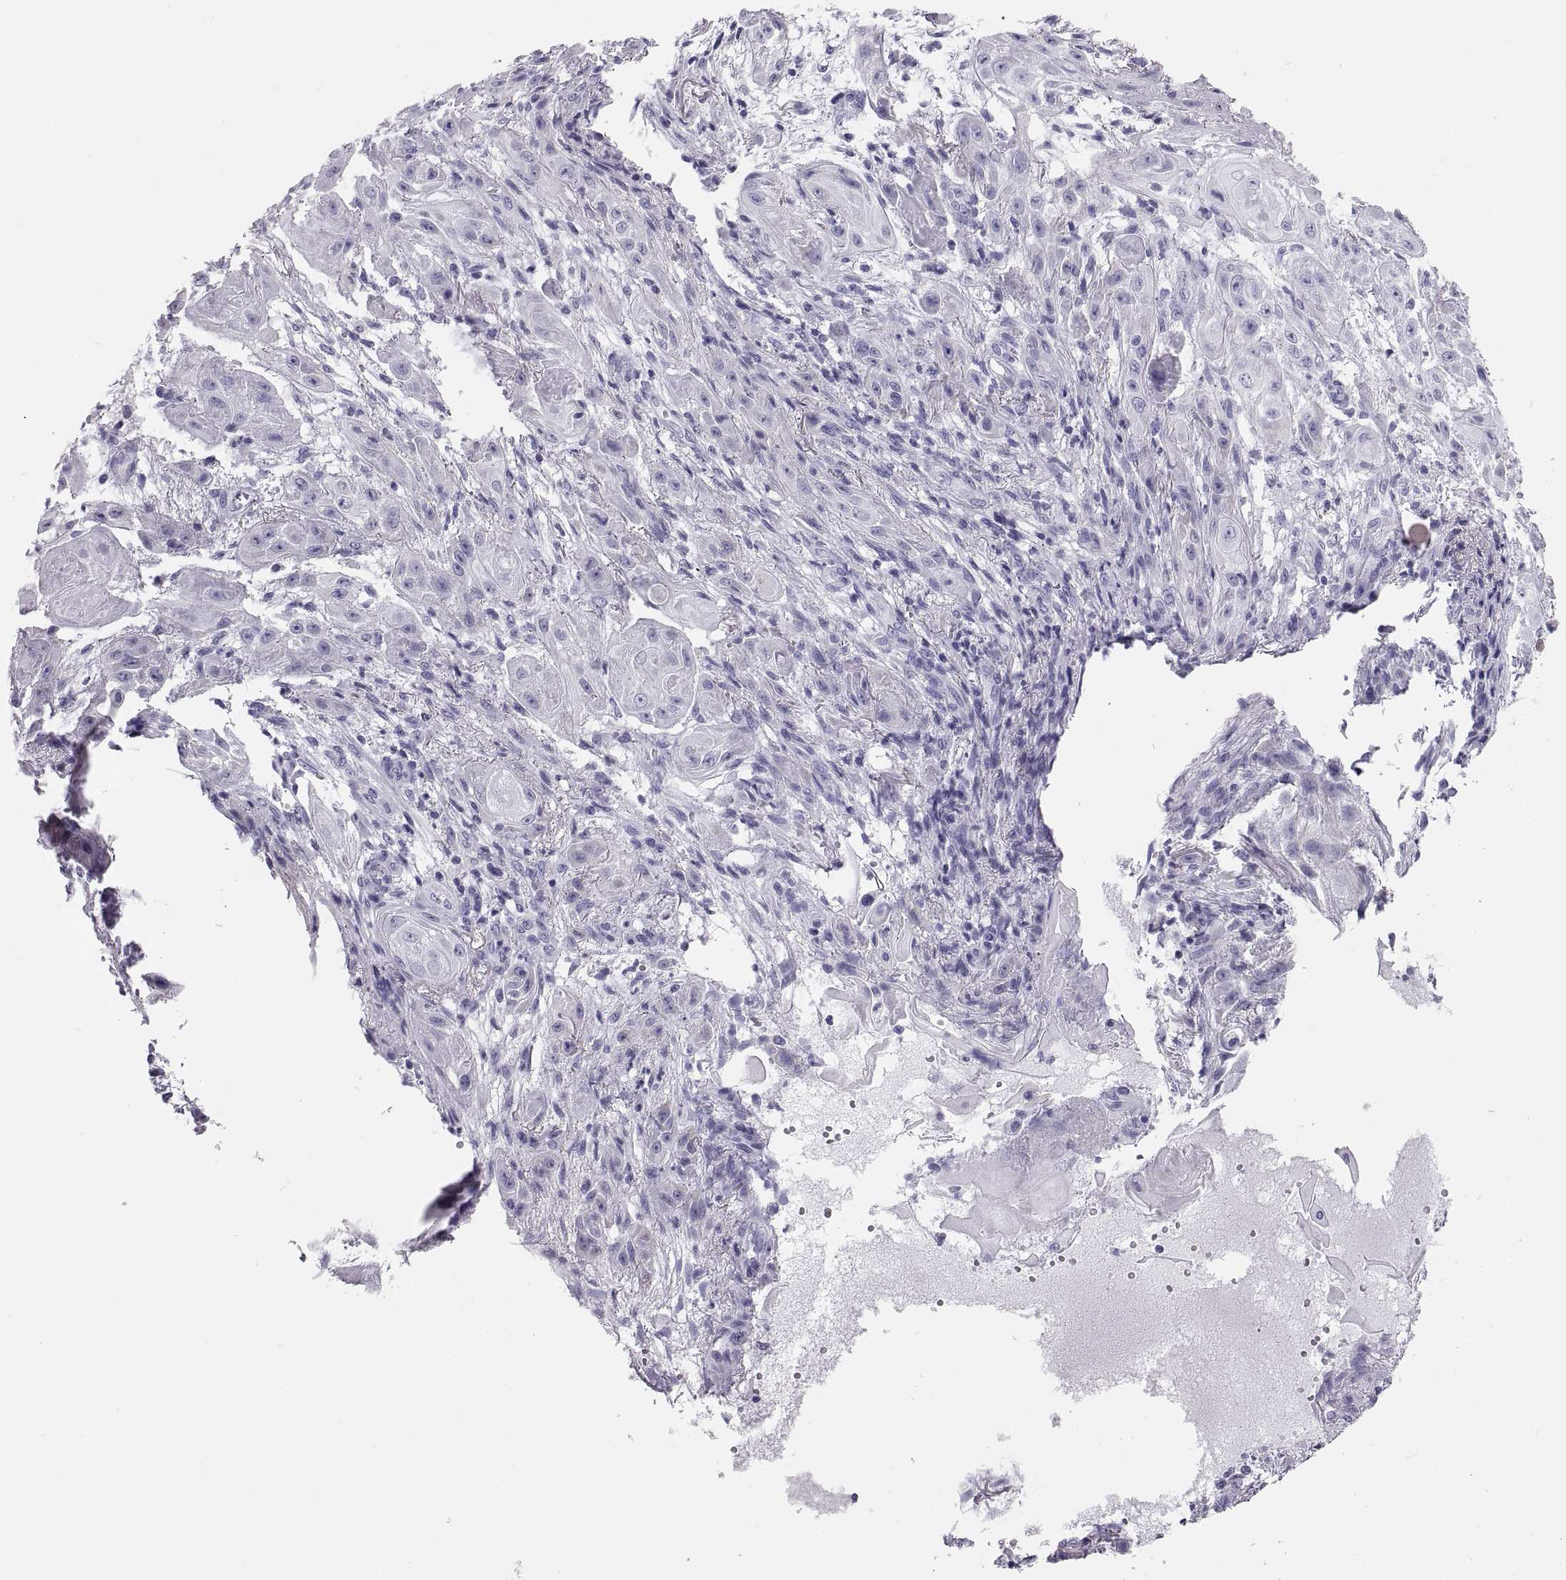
{"staining": {"intensity": "negative", "quantity": "none", "location": "none"}, "tissue": "skin cancer", "cell_type": "Tumor cells", "image_type": "cancer", "snomed": [{"axis": "morphology", "description": "Squamous cell carcinoma, NOS"}, {"axis": "topography", "description": "Skin"}], "caption": "The photomicrograph shows no significant expression in tumor cells of skin squamous cell carcinoma.", "gene": "PAX2", "patient": {"sex": "male", "age": 62}}